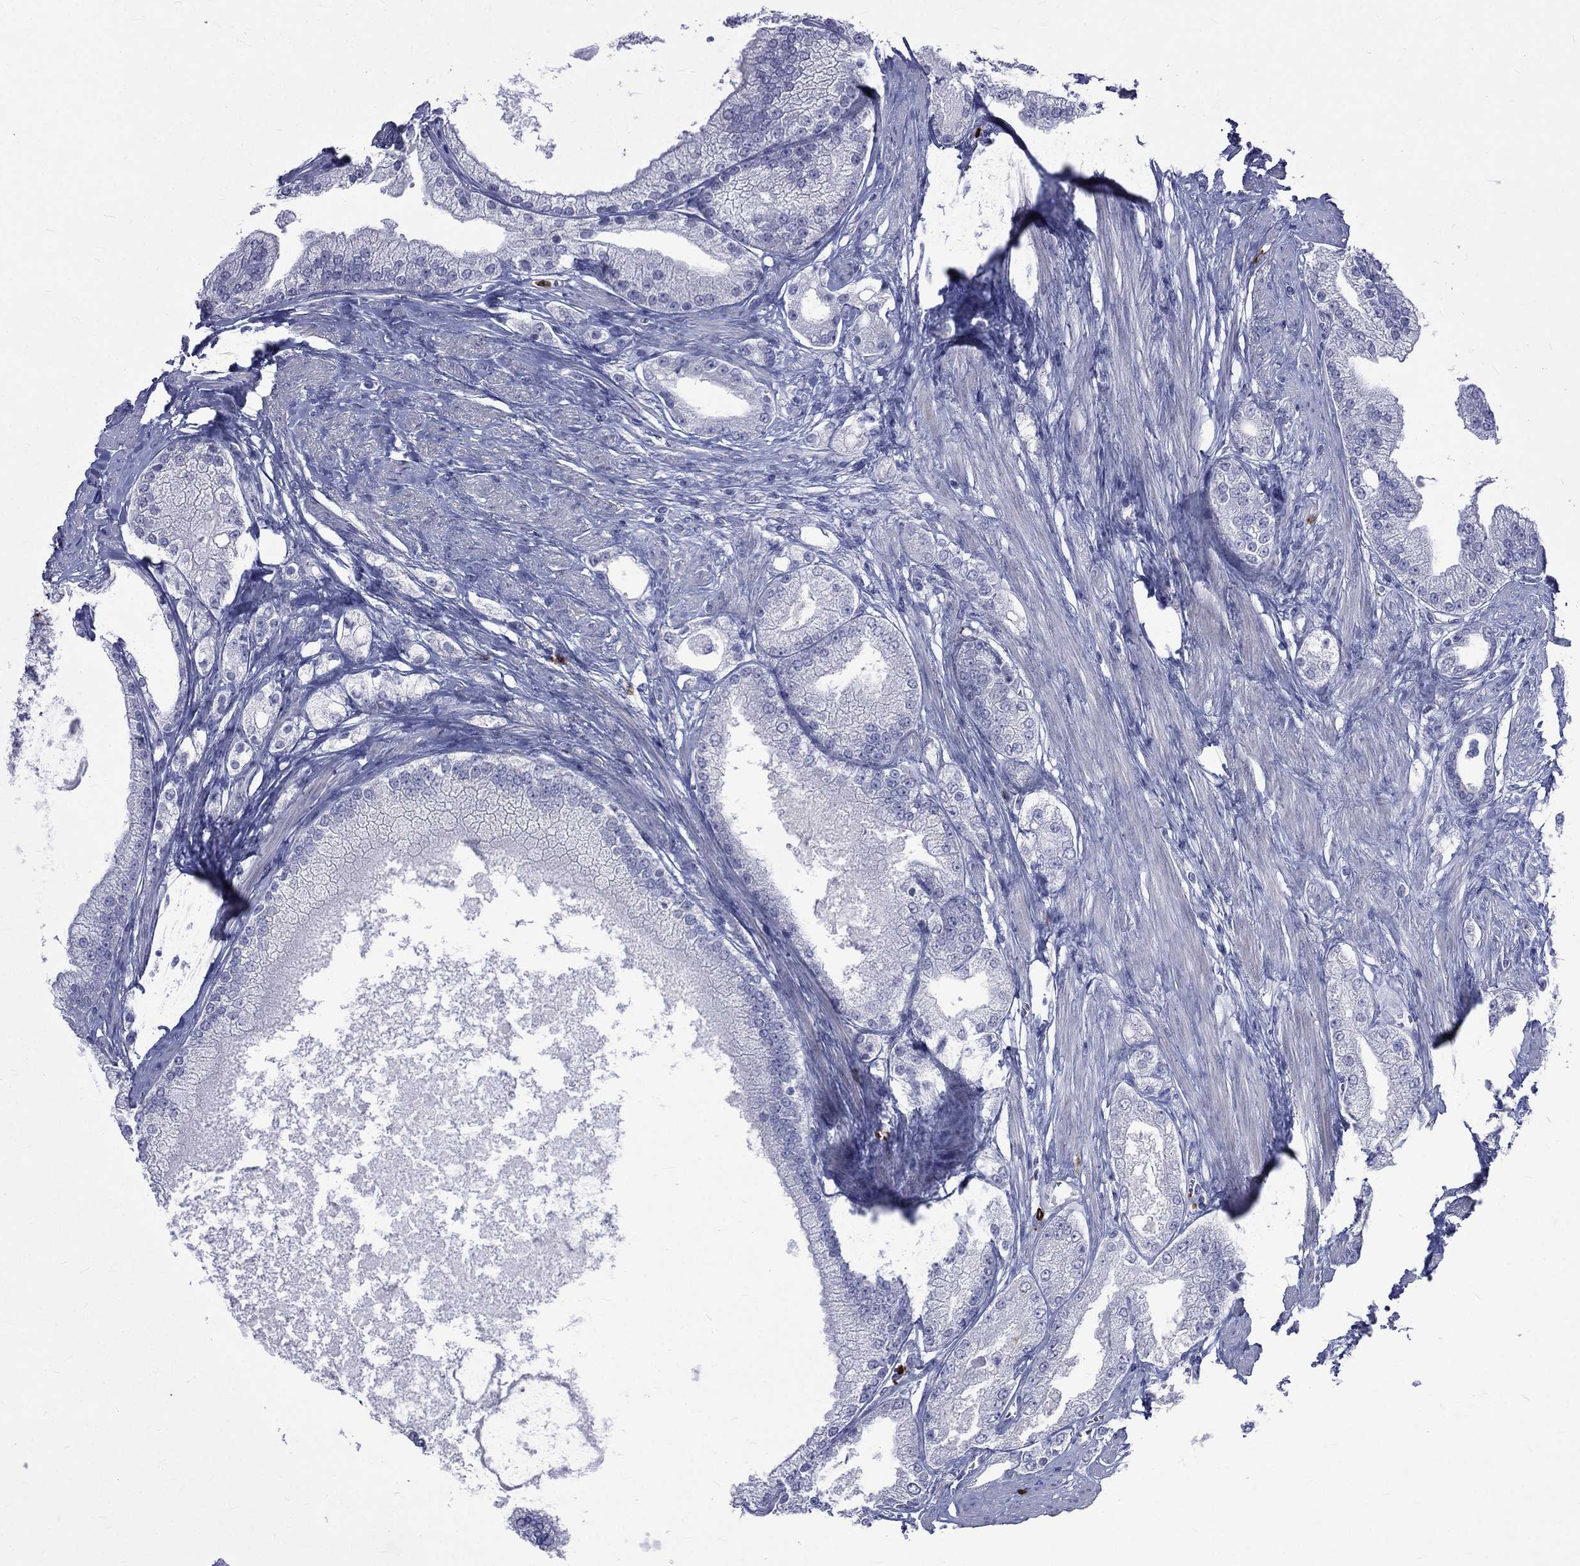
{"staining": {"intensity": "negative", "quantity": "none", "location": "none"}, "tissue": "prostate cancer", "cell_type": "Tumor cells", "image_type": "cancer", "snomed": [{"axis": "morphology", "description": "Adenocarcinoma, NOS"}, {"axis": "topography", "description": "Prostate and seminal vesicle, NOS"}, {"axis": "topography", "description": "Prostate"}], "caption": "Immunohistochemistry of human prostate cancer (adenocarcinoma) exhibits no staining in tumor cells. The staining was performed using DAB (3,3'-diaminobenzidine) to visualize the protein expression in brown, while the nuclei were stained in blue with hematoxylin (Magnification: 20x).", "gene": "ELANE", "patient": {"sex": "male", "age": 67}}